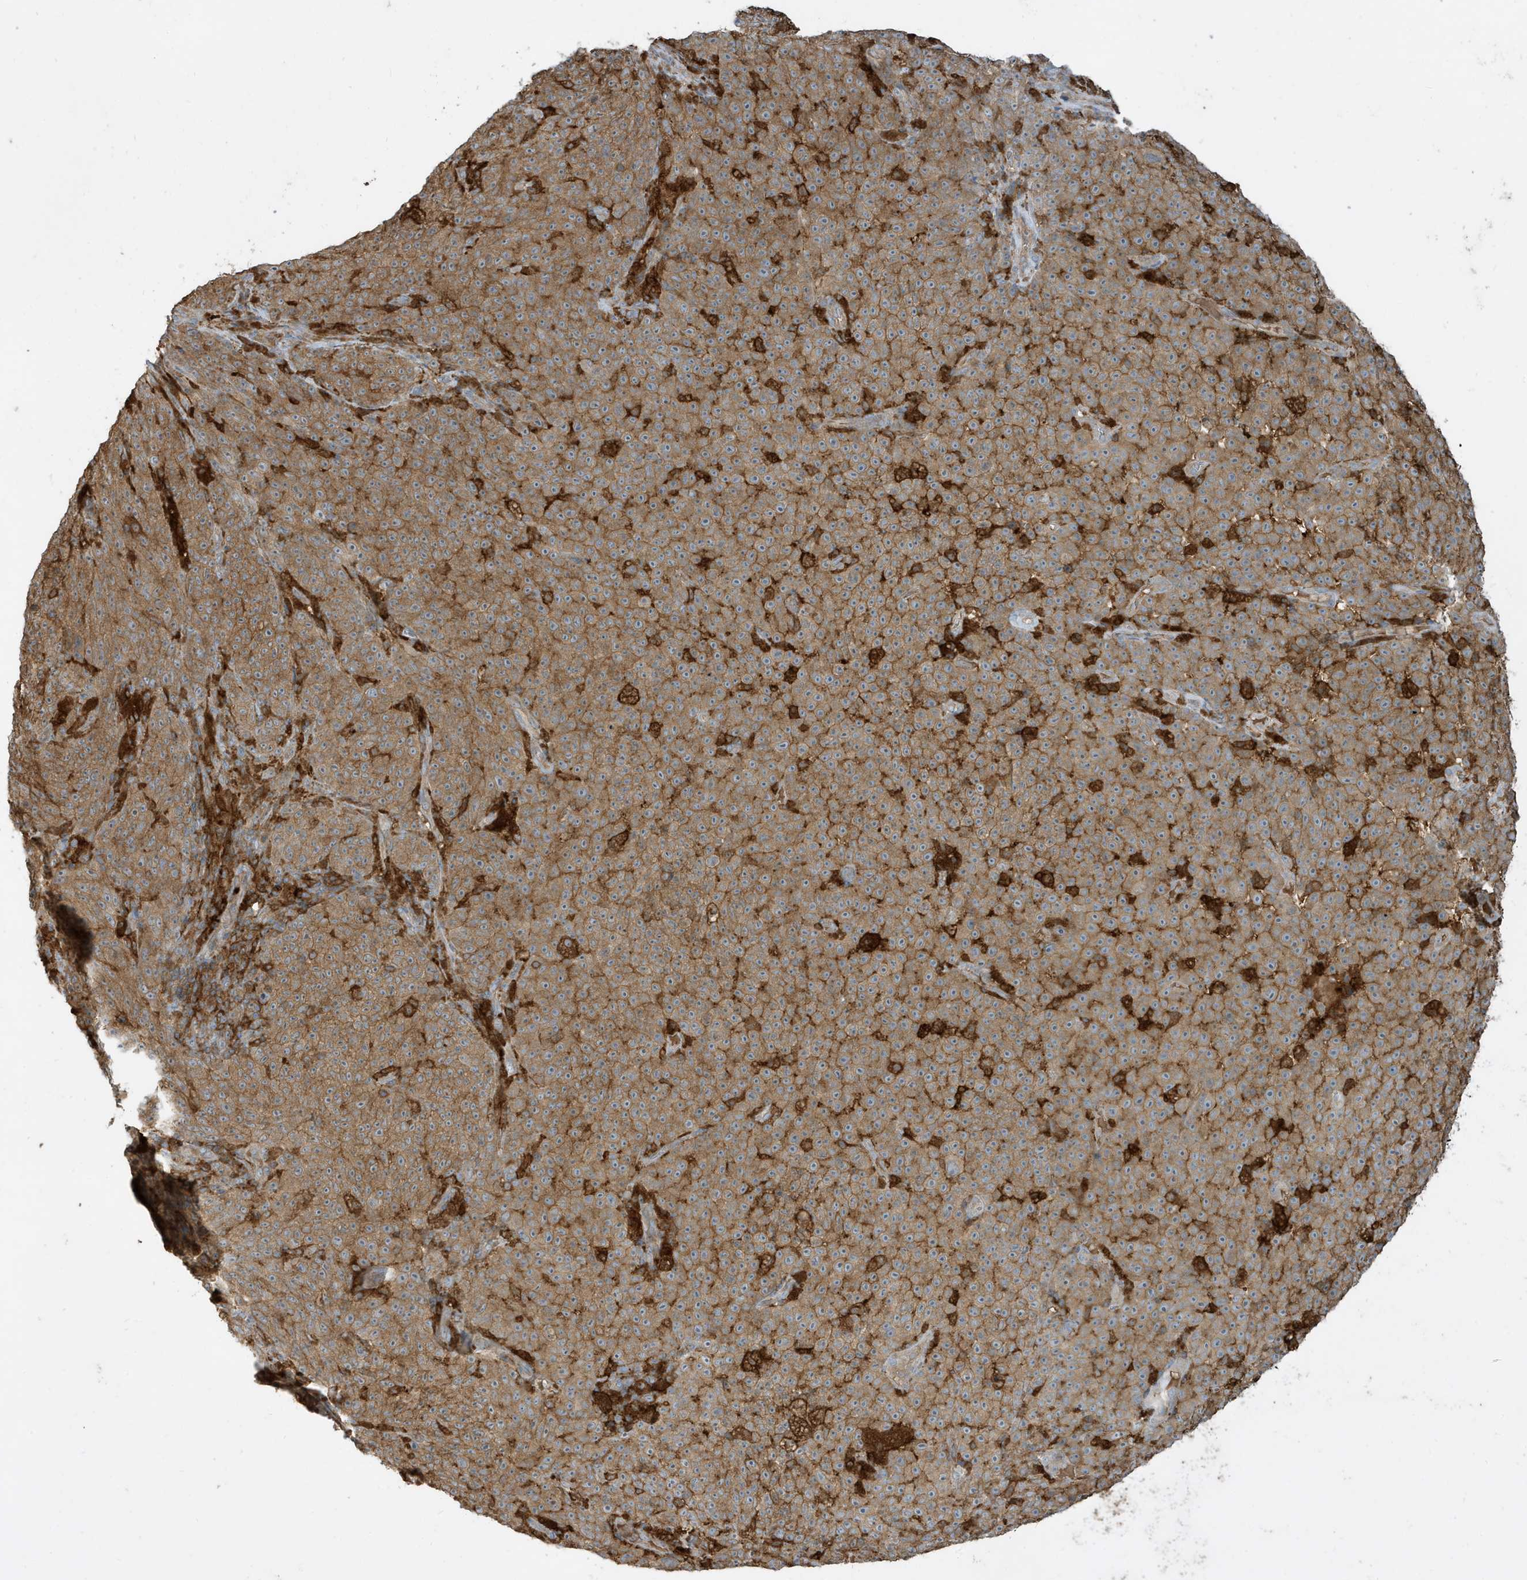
{"staining": {"intensity": "moderate", "quantity": ">75%", "location": "cytoplasmic/membranous"}, "tissue": "melanoma", "cell_type": "Tumor cells", "image_type": "cancer", "snomed": [{"axis": "morphology", "description": "Malignant melanoma, NOS"}, {"axis": "topography", "description": "Skin"}], "caption": "Malignant melanoma stained for a protein shows moderate cytoplasmic/membranous positivity in tumor cells.", "gene": "ABTB1", "patient": {"sex": "female", "age": 82}}